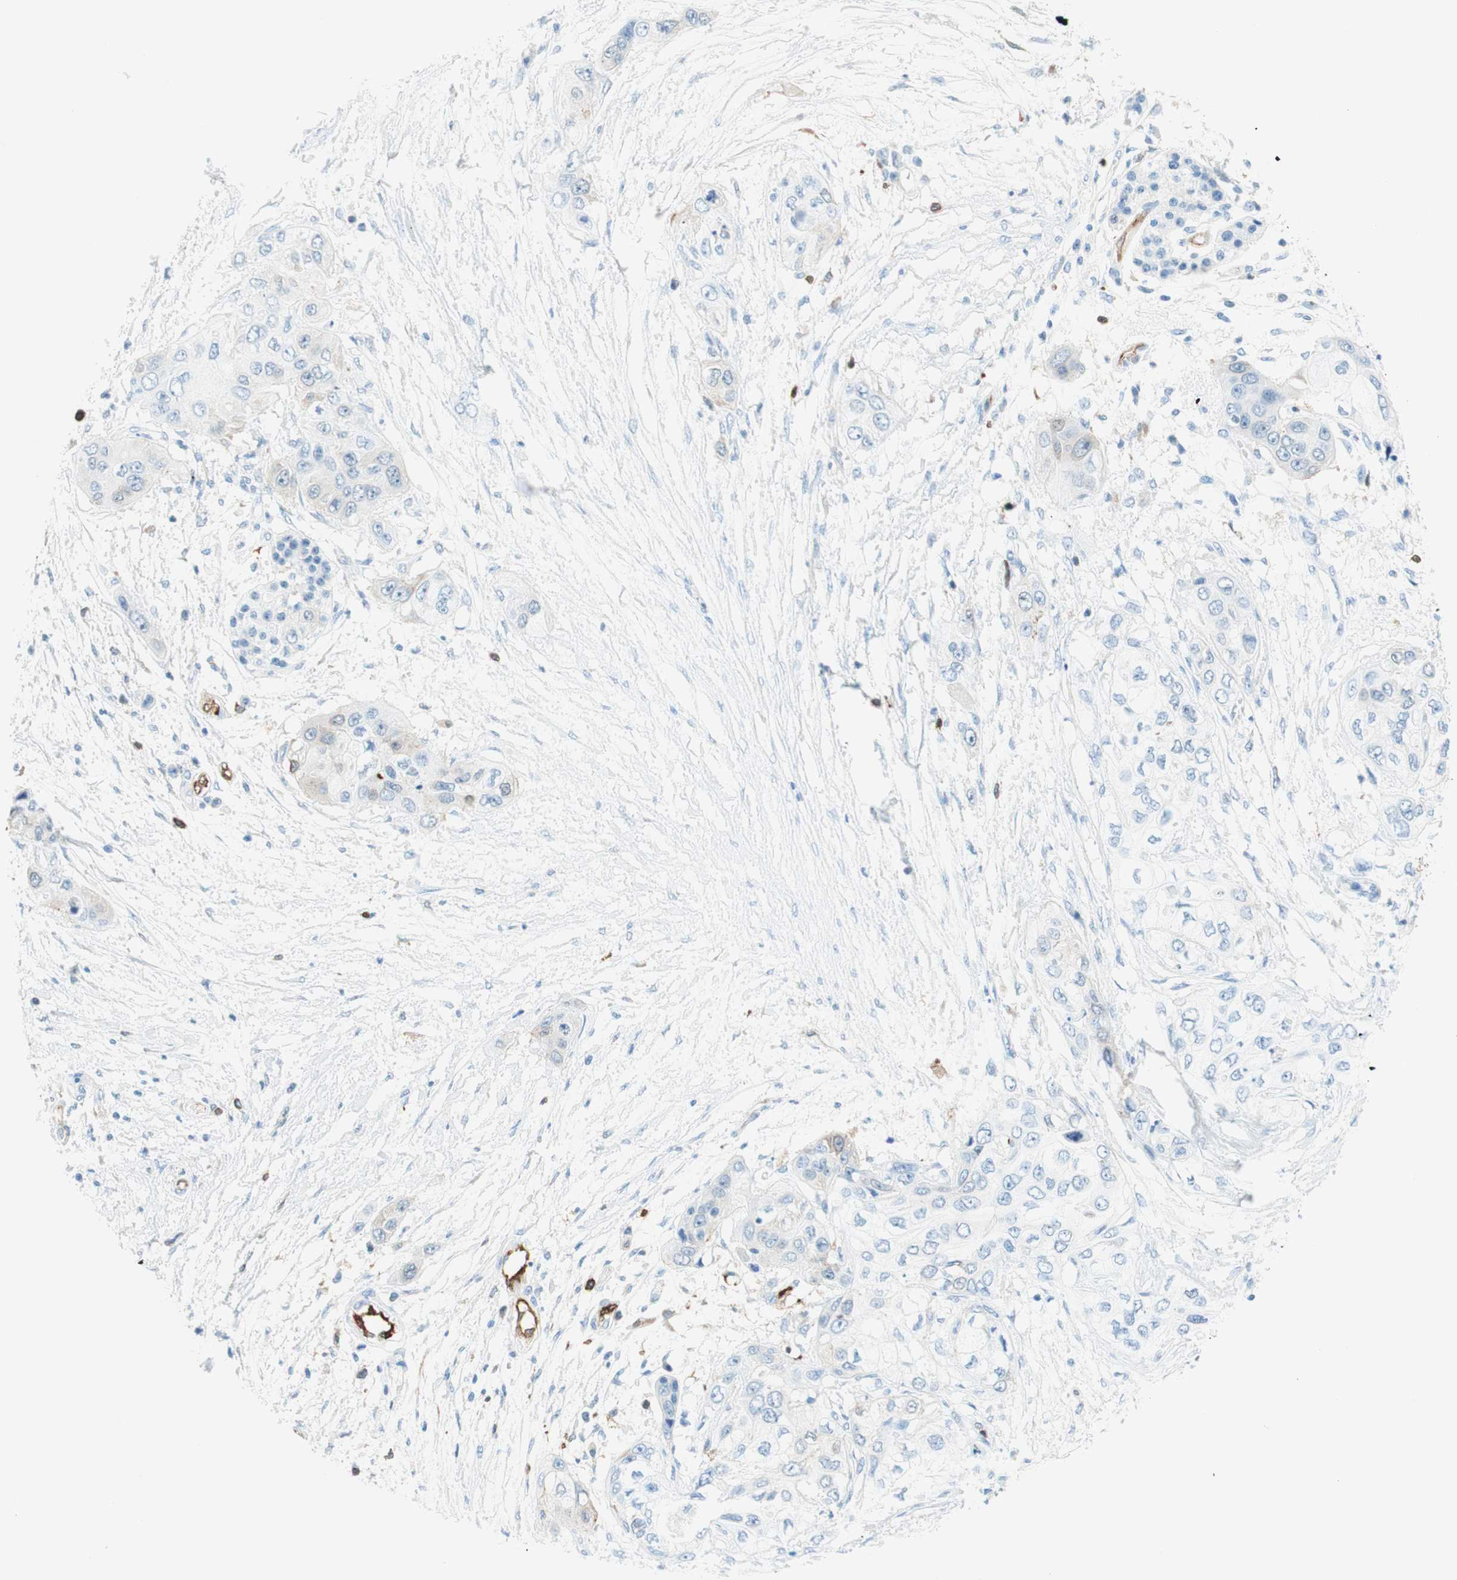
{"staining": {"intensity": "weak", "quantity": "<25%", "location": "cytoplasmic/membranous"}, "tissue": "pancreatic cancer", "cell_type": "Tumor cells", "image_type": "cancer", "snomed": [{"axis": "morphology", "description": "Adenocarcinoma, NOS"}, {"axis": "topography", "description": "Pancreas"}], "caption": "A high-resolution micrograph shows IHC staining of pancreatic cancer (adenocarcinoma), which demonstrates no significant positivity in tumor cells.", "gene": "STMN1", "patient": {"sex": "female", "age": 70}}